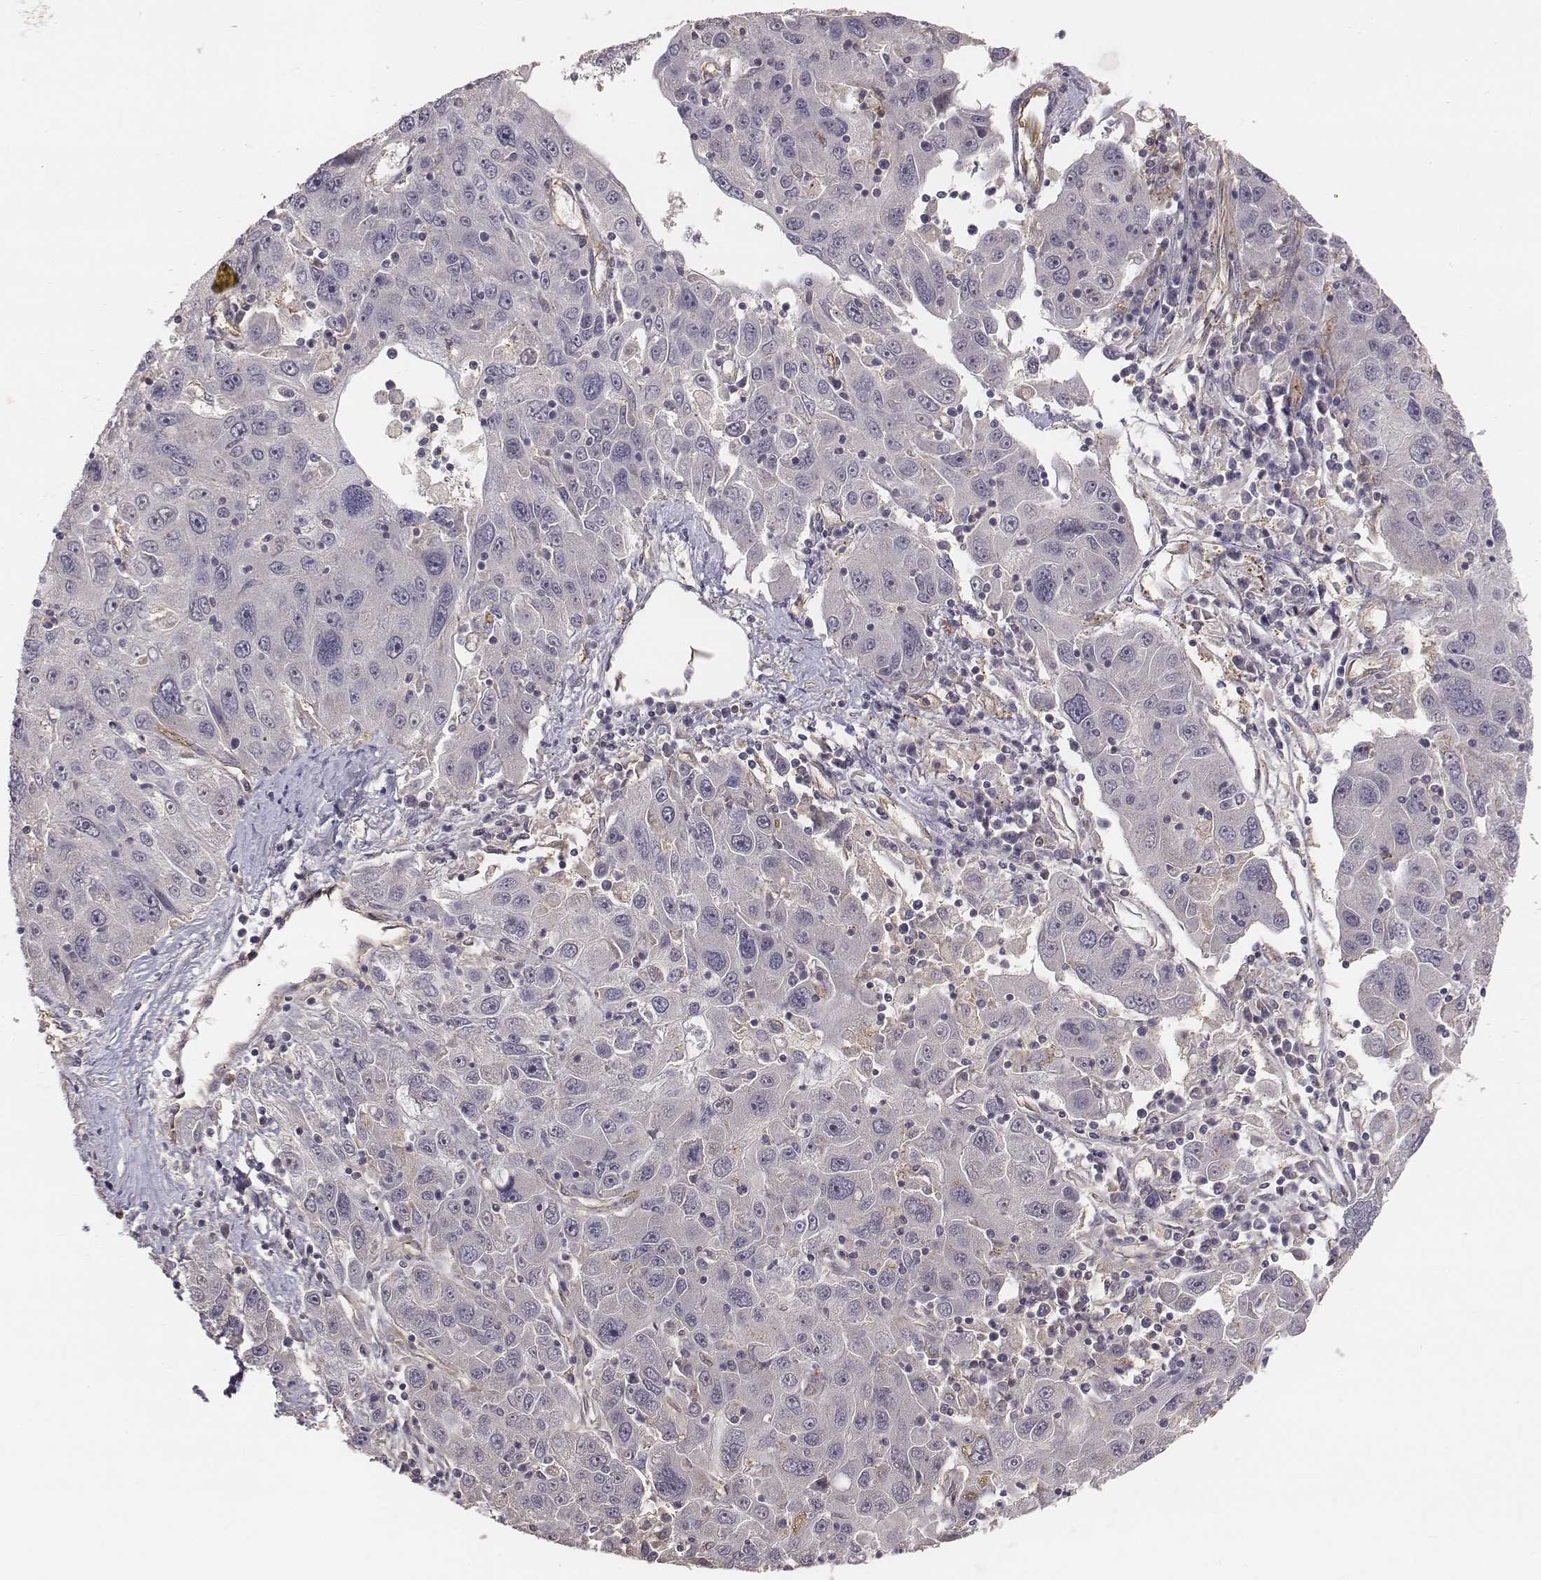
{"staining": {"intensity": "negative", "quantity": "none", "location": "none"}, "tissue": "stomach cancer", "cell_type": "Tumor cells", "image_type": "cancer", "snomed": [{"axis": "morphology", "description": "Adenocarcinoma, NOS"}, {"axis": "topography", "description": "Stomach"}], "caption": "DAB (3,3'-diaminobenzidine) immunohistochemical staining of adenocarcinoma (stomach) exhibits no significant staining in tumor cells.", "gene": "PTPRG", "patient": {"sex": "male", "age": 56}}